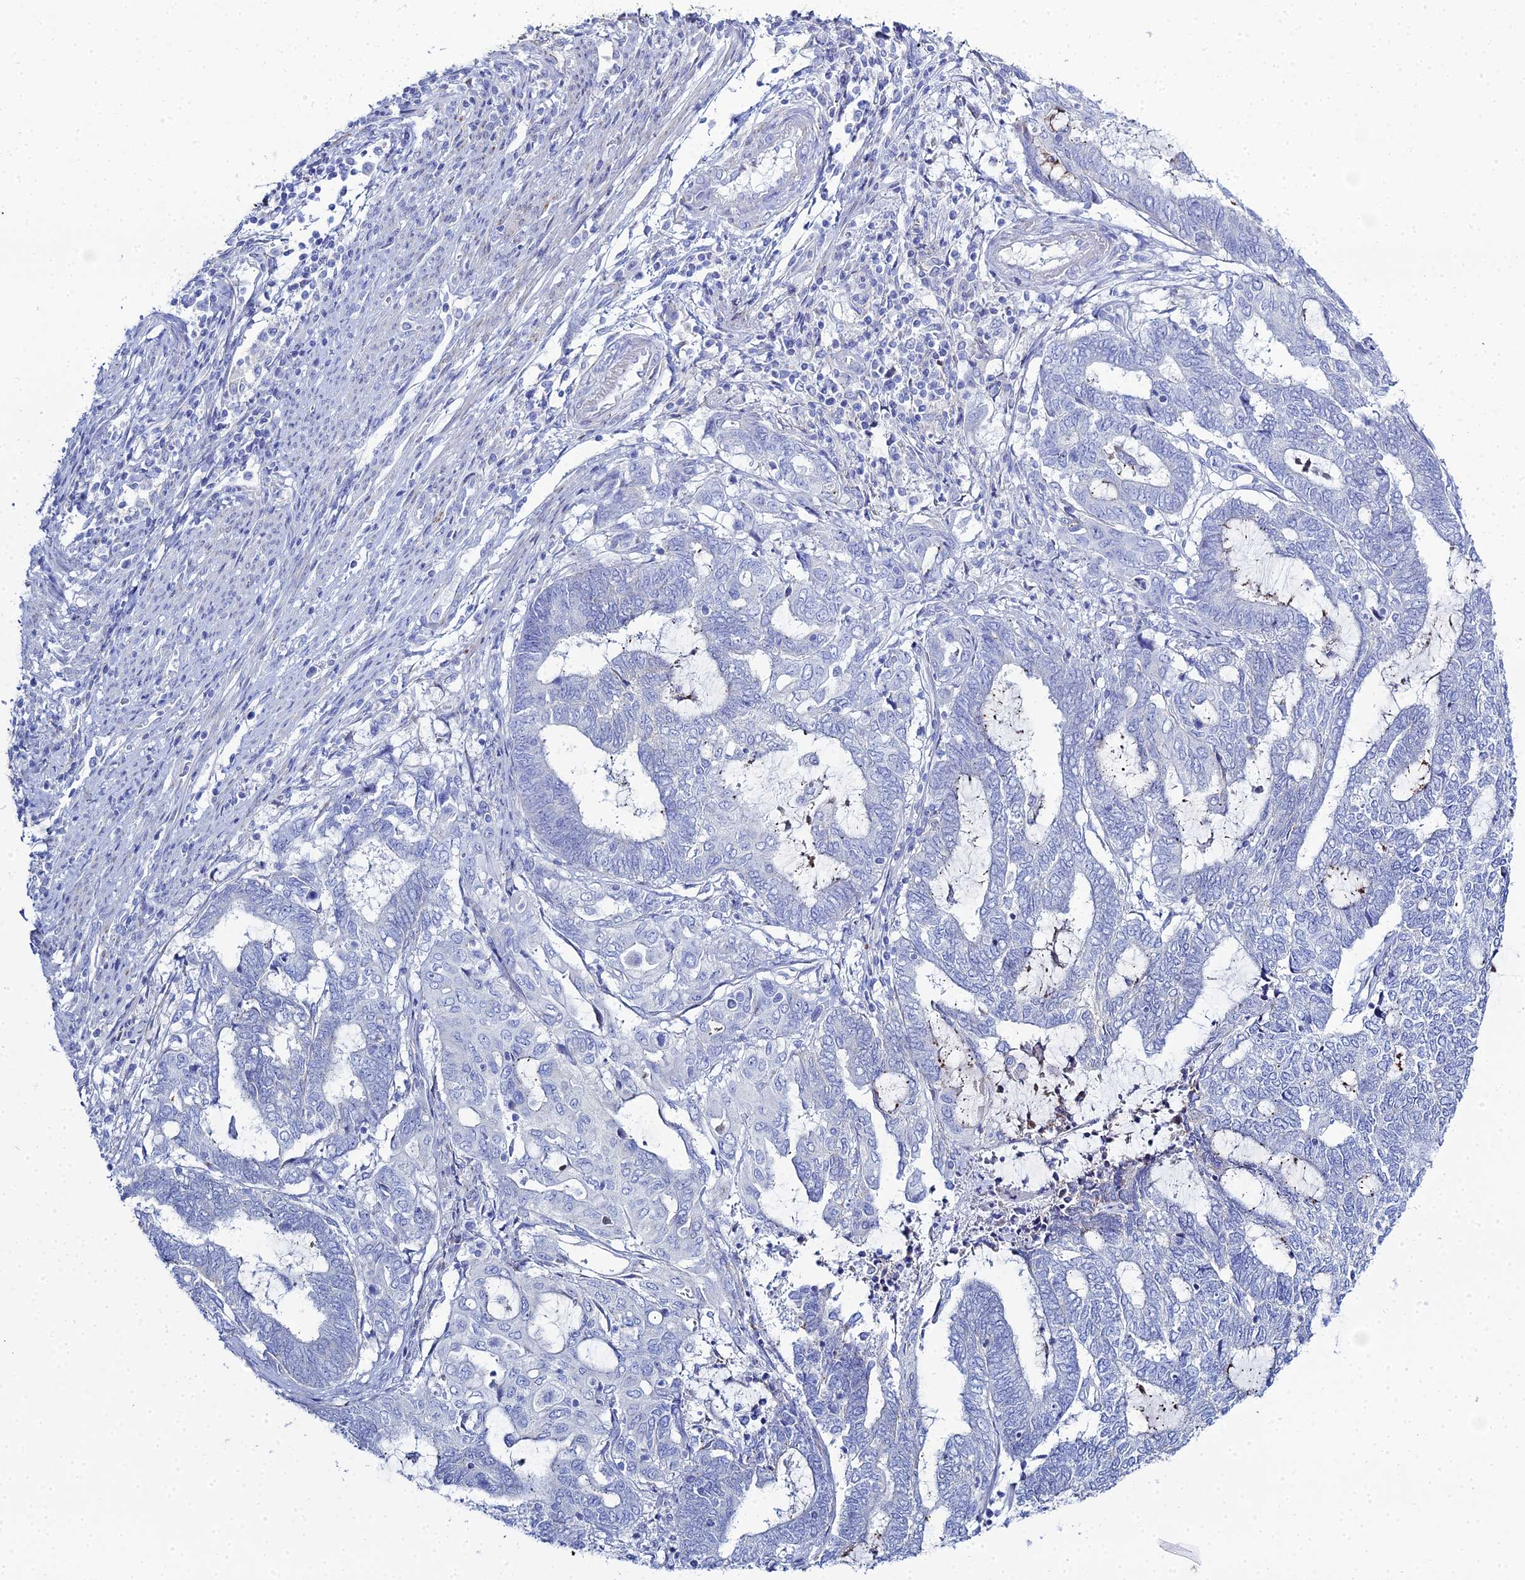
{"staining": {"intensity": "negative", "quantity": "none", "location": "none"}, "tissue": "endometrial cancer", "cell_type": "Tumor cells", "image_type": "cancer", "snomed": [{"axis": "morphology", "description": "Adenocarcinoma, NOS"}, {"axis": "topography", "description": "Uterus"}, {"axis": "topography", "description": "Endometrium"}], "caption": "Immunohistochemistry (IHC) of human endometrial cancer (adenocarcinoma) shows no staining in tumor cells. The staining was performed using DAB to visualize the protein expression in brown, while the nuclei were stained in blue with hematoxylin (Magnification: 20x).", "gene": "DHX34", "patient": {"sex": "female", "age": 70}}